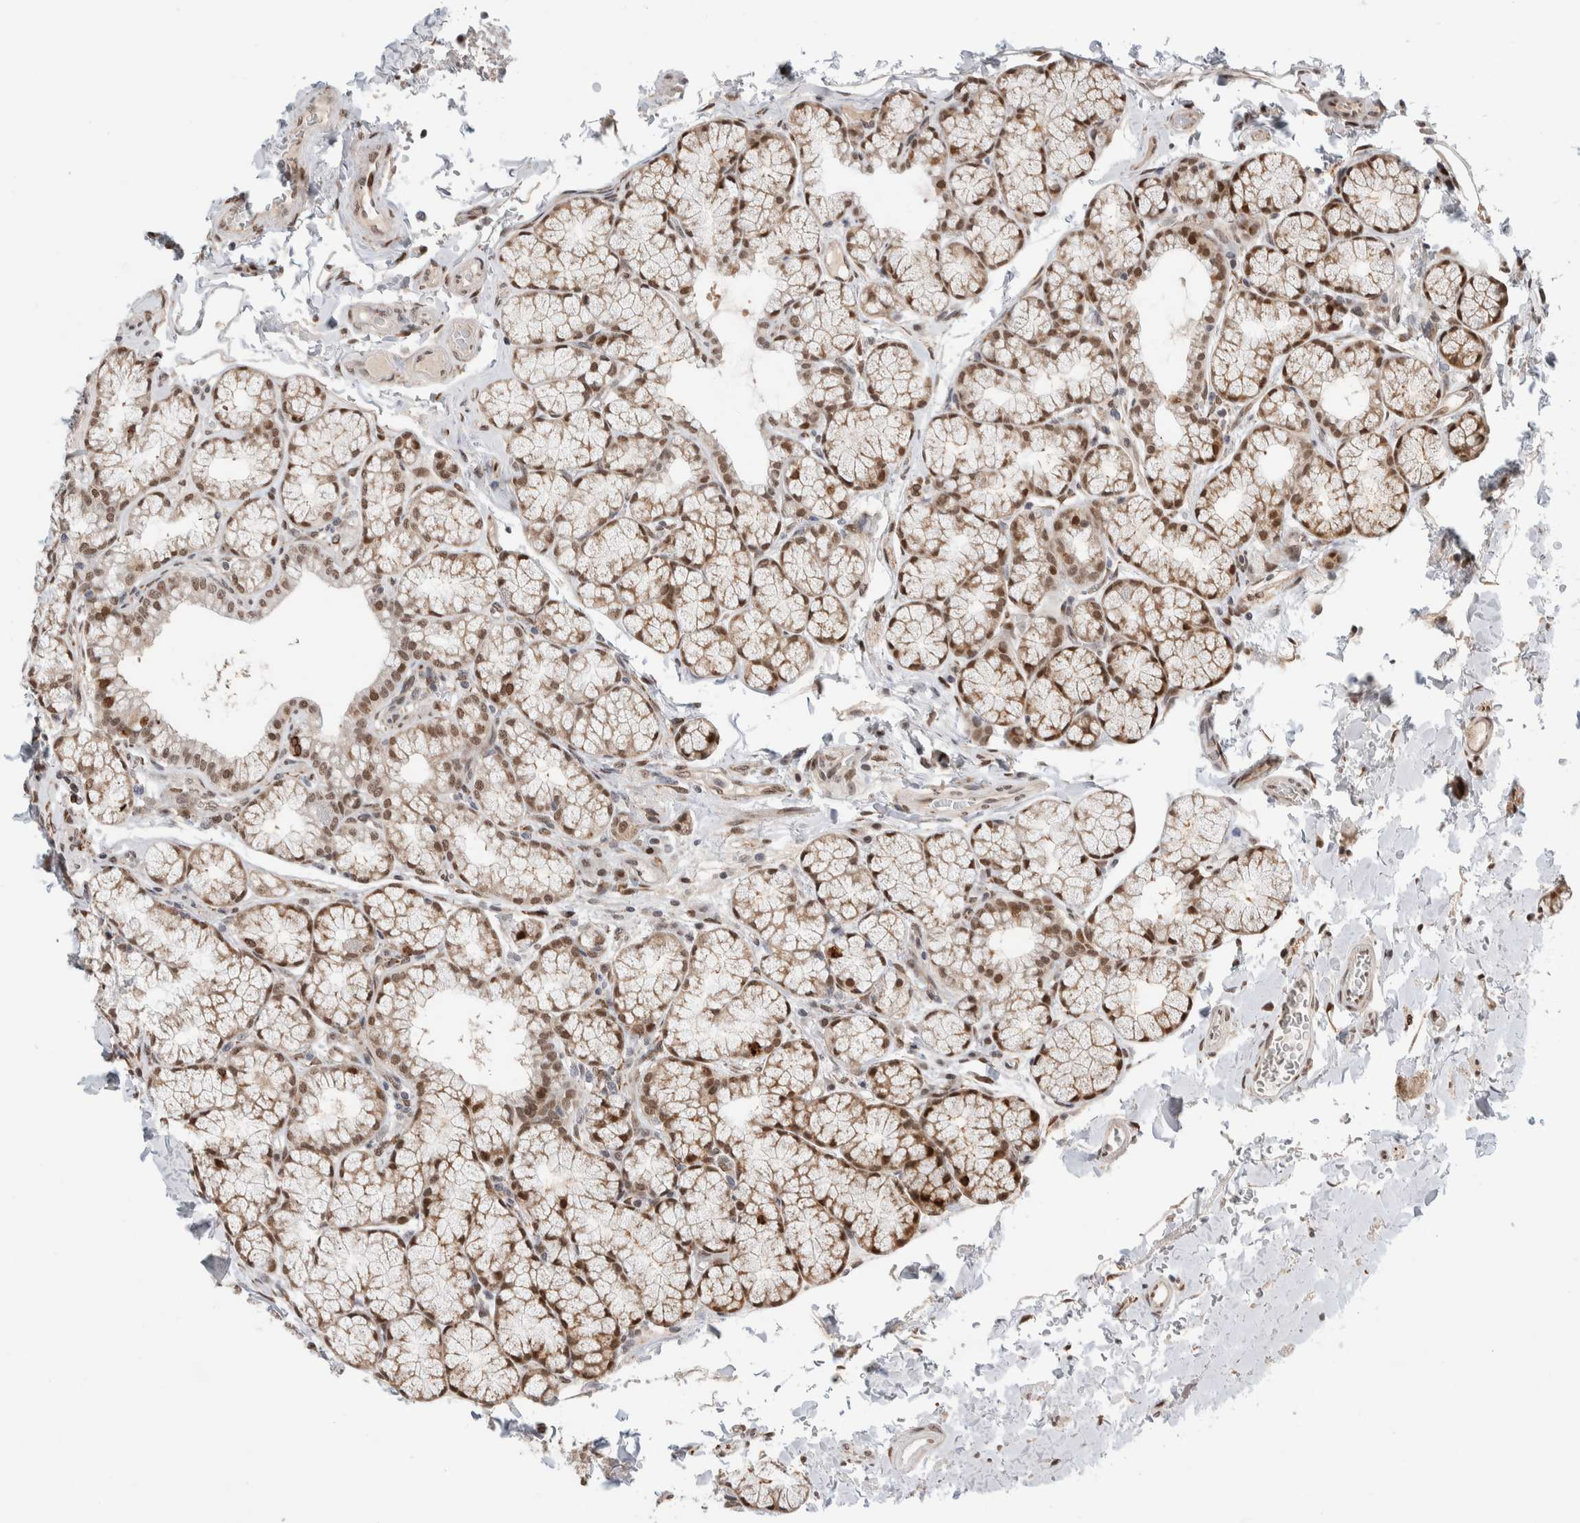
{"staining": {"intensity": "moderate", "quantity": ">75%", "location": "cytoplasmic/membranous,nuclear"}, "tissue": "duodenum", "cell_type": "Glandular cells", "image_type": "normal", "snomed": [{"axis": "morphology", "description": "Normal tissue, NOS"}, {"axis": "topography", "description": "Duodenum"}], "caption": "Immunohistochemistry (IHC) histopathology image of unremarkable duodenum: duodenum stained using immunohistochemistry (IHC) demonstrates medium levels of moderate protein expression localized specifically in the cytoplasmic/membranous,nuclear of glandular cells, appearing as a cytoplasmic/membranous,nuclear brown color.", "gene": "TNRC18", "patient": {"sex": "male", "age": 50}}